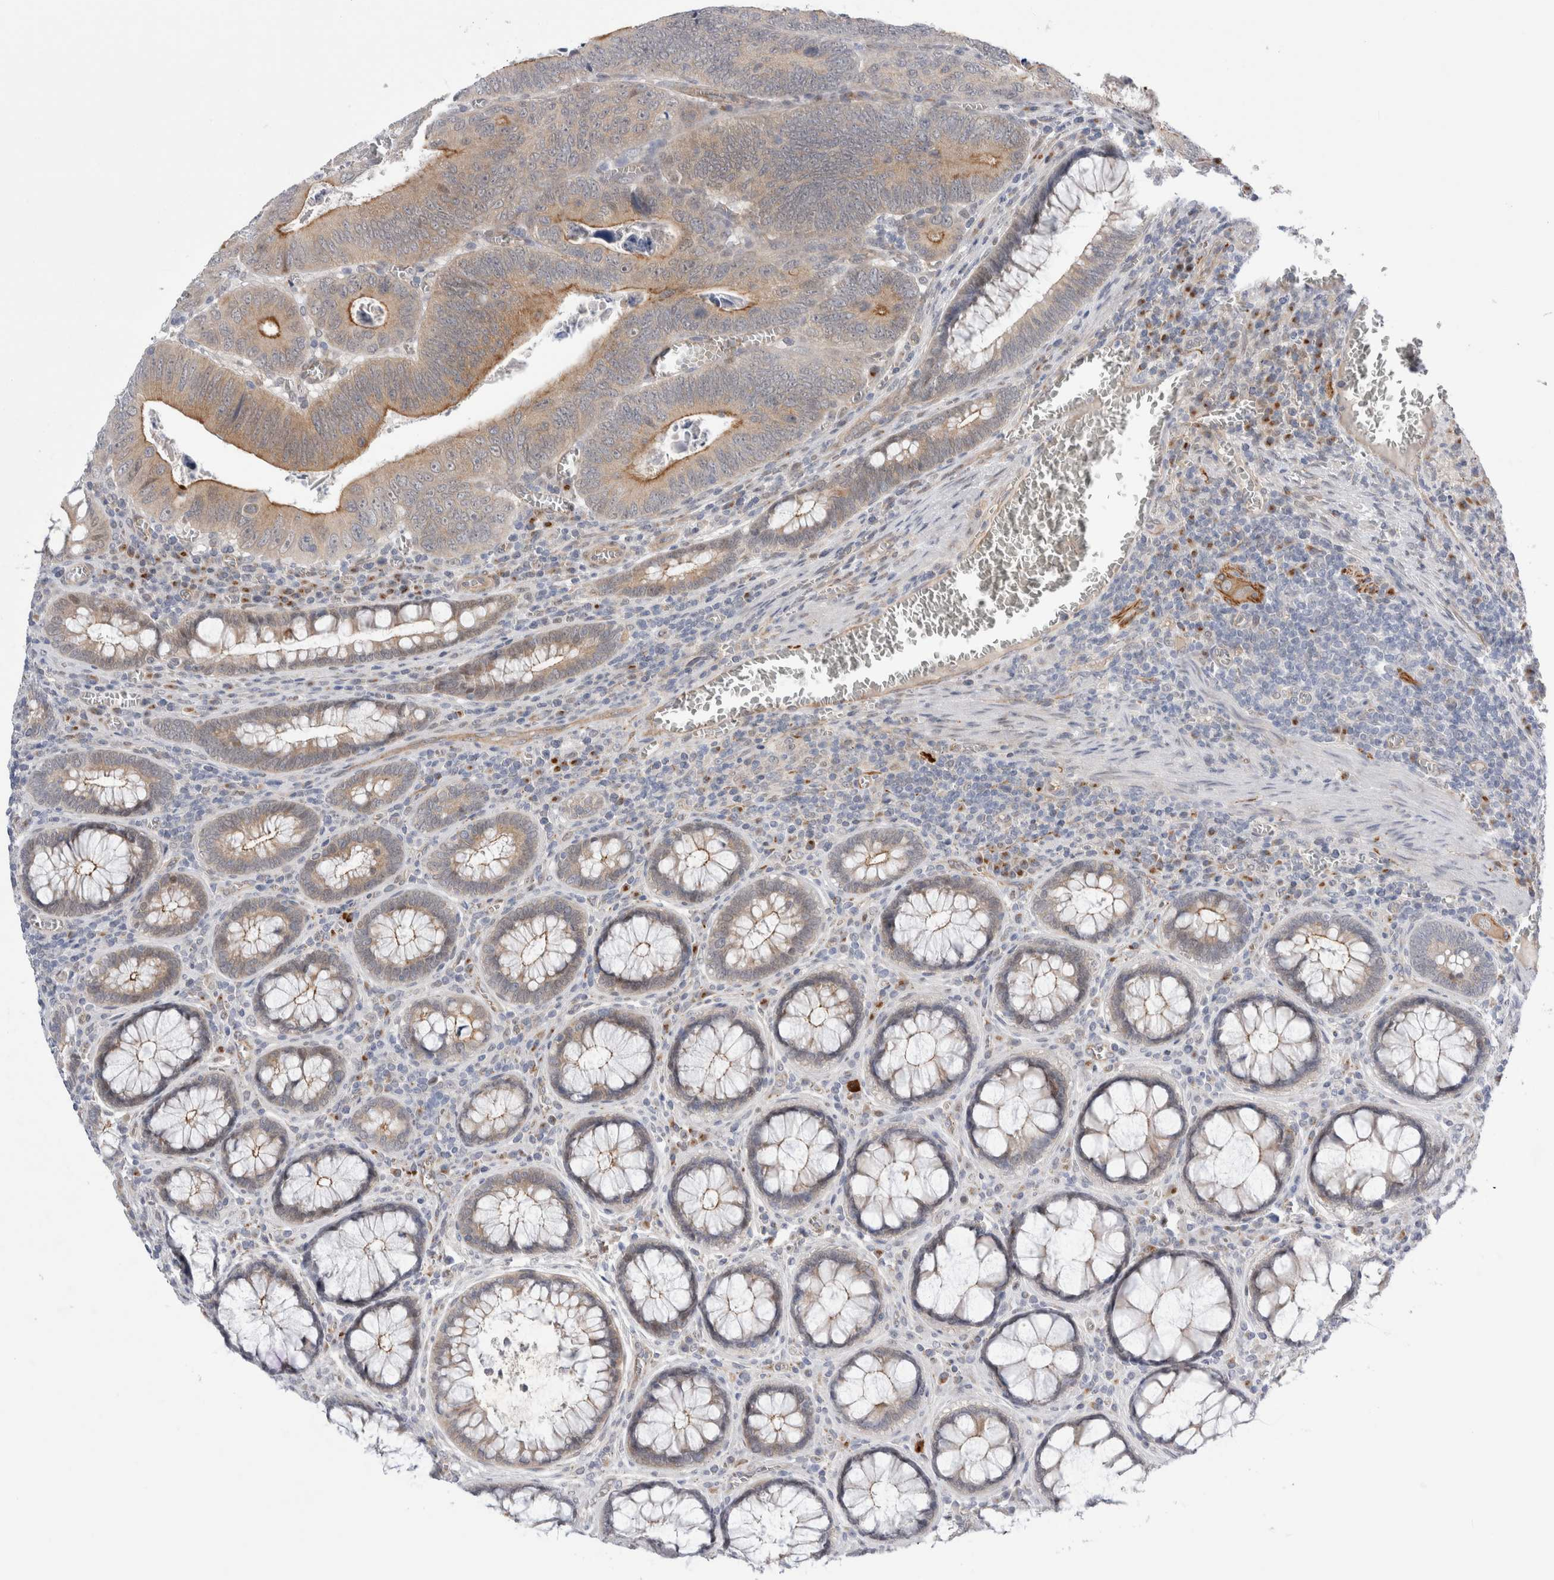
{"staining": {"intensity": "moderate", "quantity": ">75%", "location": "cytoplasmic/membranous"}, "tissue": "colorectal cancer", "cell_type": "Tumor cells", "image_type": "cancer", "snomed": [{"axis": "morphology", "description": "Inflammation, NOS"}, {"axis": "morphology", "description": "Adenocarcinoma, NOS"}, {"axis": "topography", "description": "Colon"}], "caption": "Immunohistochemical staining of human adenocarcinoma (colorectal) shows medium levels of moderate cytoplasmic/membranous protein positivity in approximately >75% of tumor cells.", "gene": "TAFA5", "patient": {"sex": "male", "age": 72}}